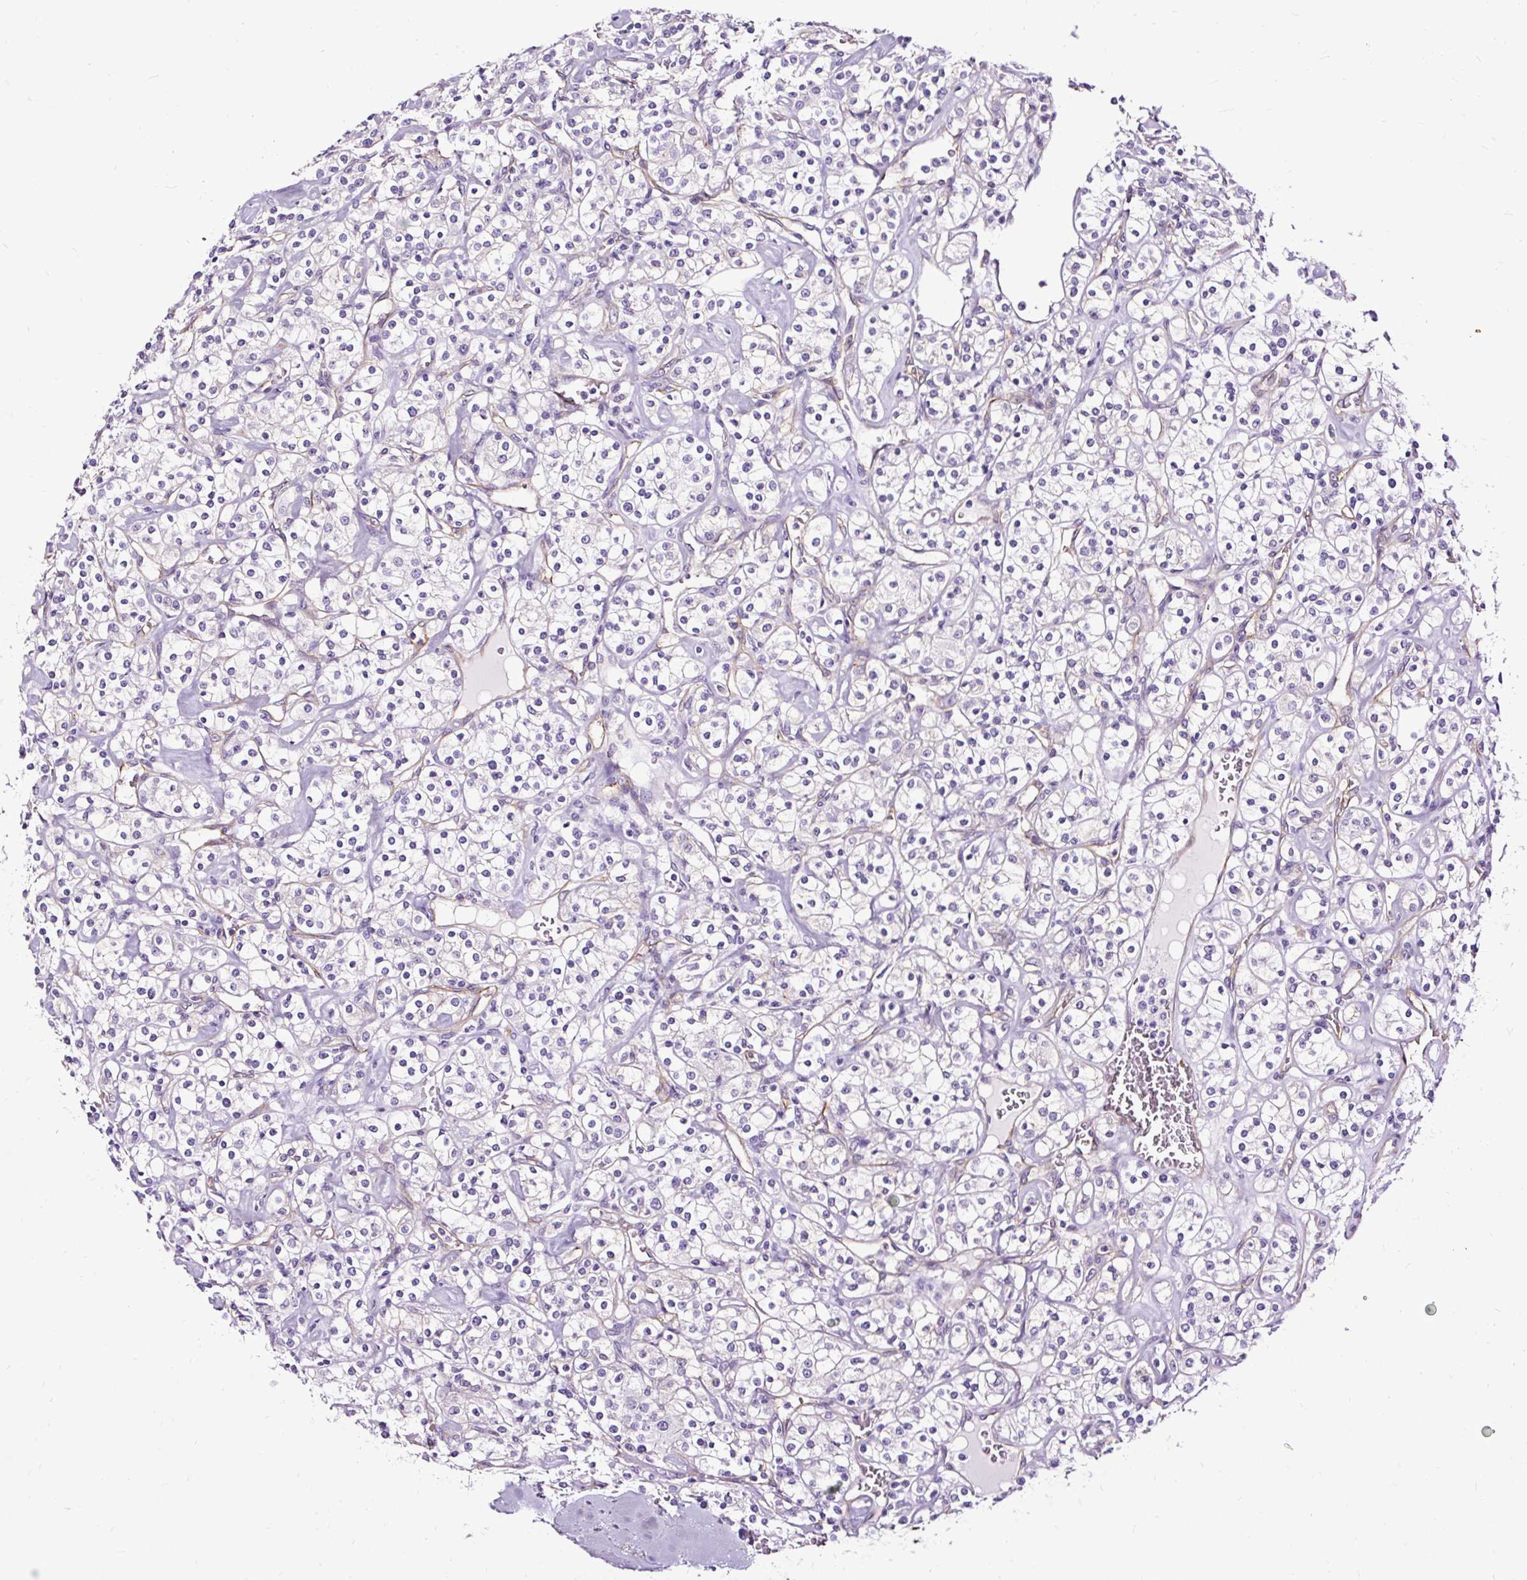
{"staining": {"intensity": "negative", "quantity": "none", "location": "none"}, "tissue": "renal cancer", "cell_type": "Tumor cells", "image_type": "cancer", "snomed": [{"axis": "morphology", "description": "Adenocarcinoma, NOS"}, {"axis": "topography", "description": "Kidney"}], "caption": "This image is of adenocarcinoma (renal) stained with immunohistochemistry to label a protein in brown with the nuclei are counter-stained blue. There is no staining in tumor cells.", "gene": "SLC7A8", "patient": {"sex": "male", "age": 77}}